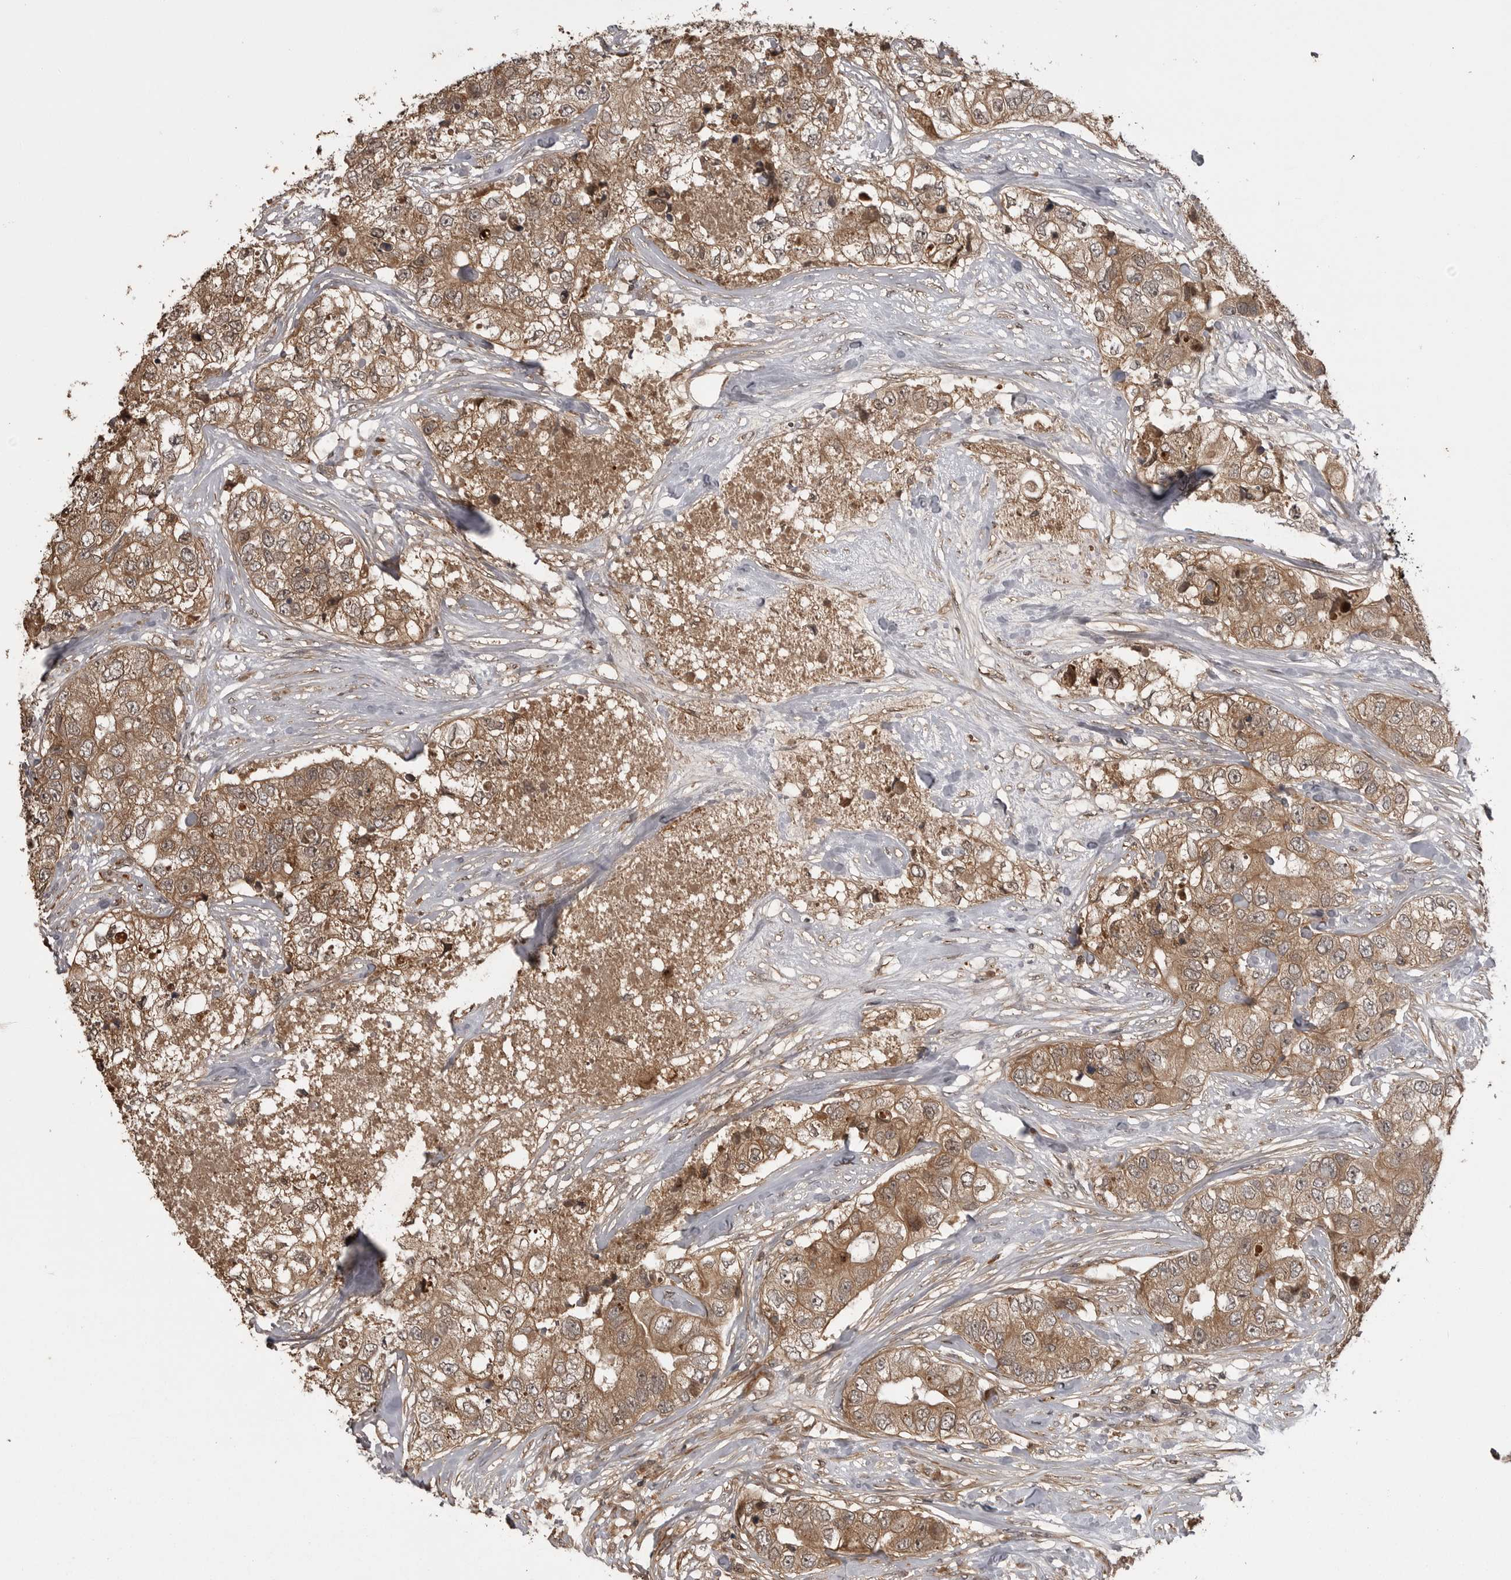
{"staining": {"intensity": "moderate", "quantity": ">75%", "location": "cytoplasmic/membranous"}, "tissue": "breast cancer", "cell_type": "Tumor cells", "image_type": "cancer", "snomed": [{"axis": "morphology", "description": "Duct carcinoma"}, {"axis": "topography", "description": "Breast"}], "caption": "Breast intraductal carcinoma stained for a protein displays moderate cytoplasmic/membranous positivity in tumor cells.", "gene": "AKAP7", "patient": {"sex": "female", "age": 62}}